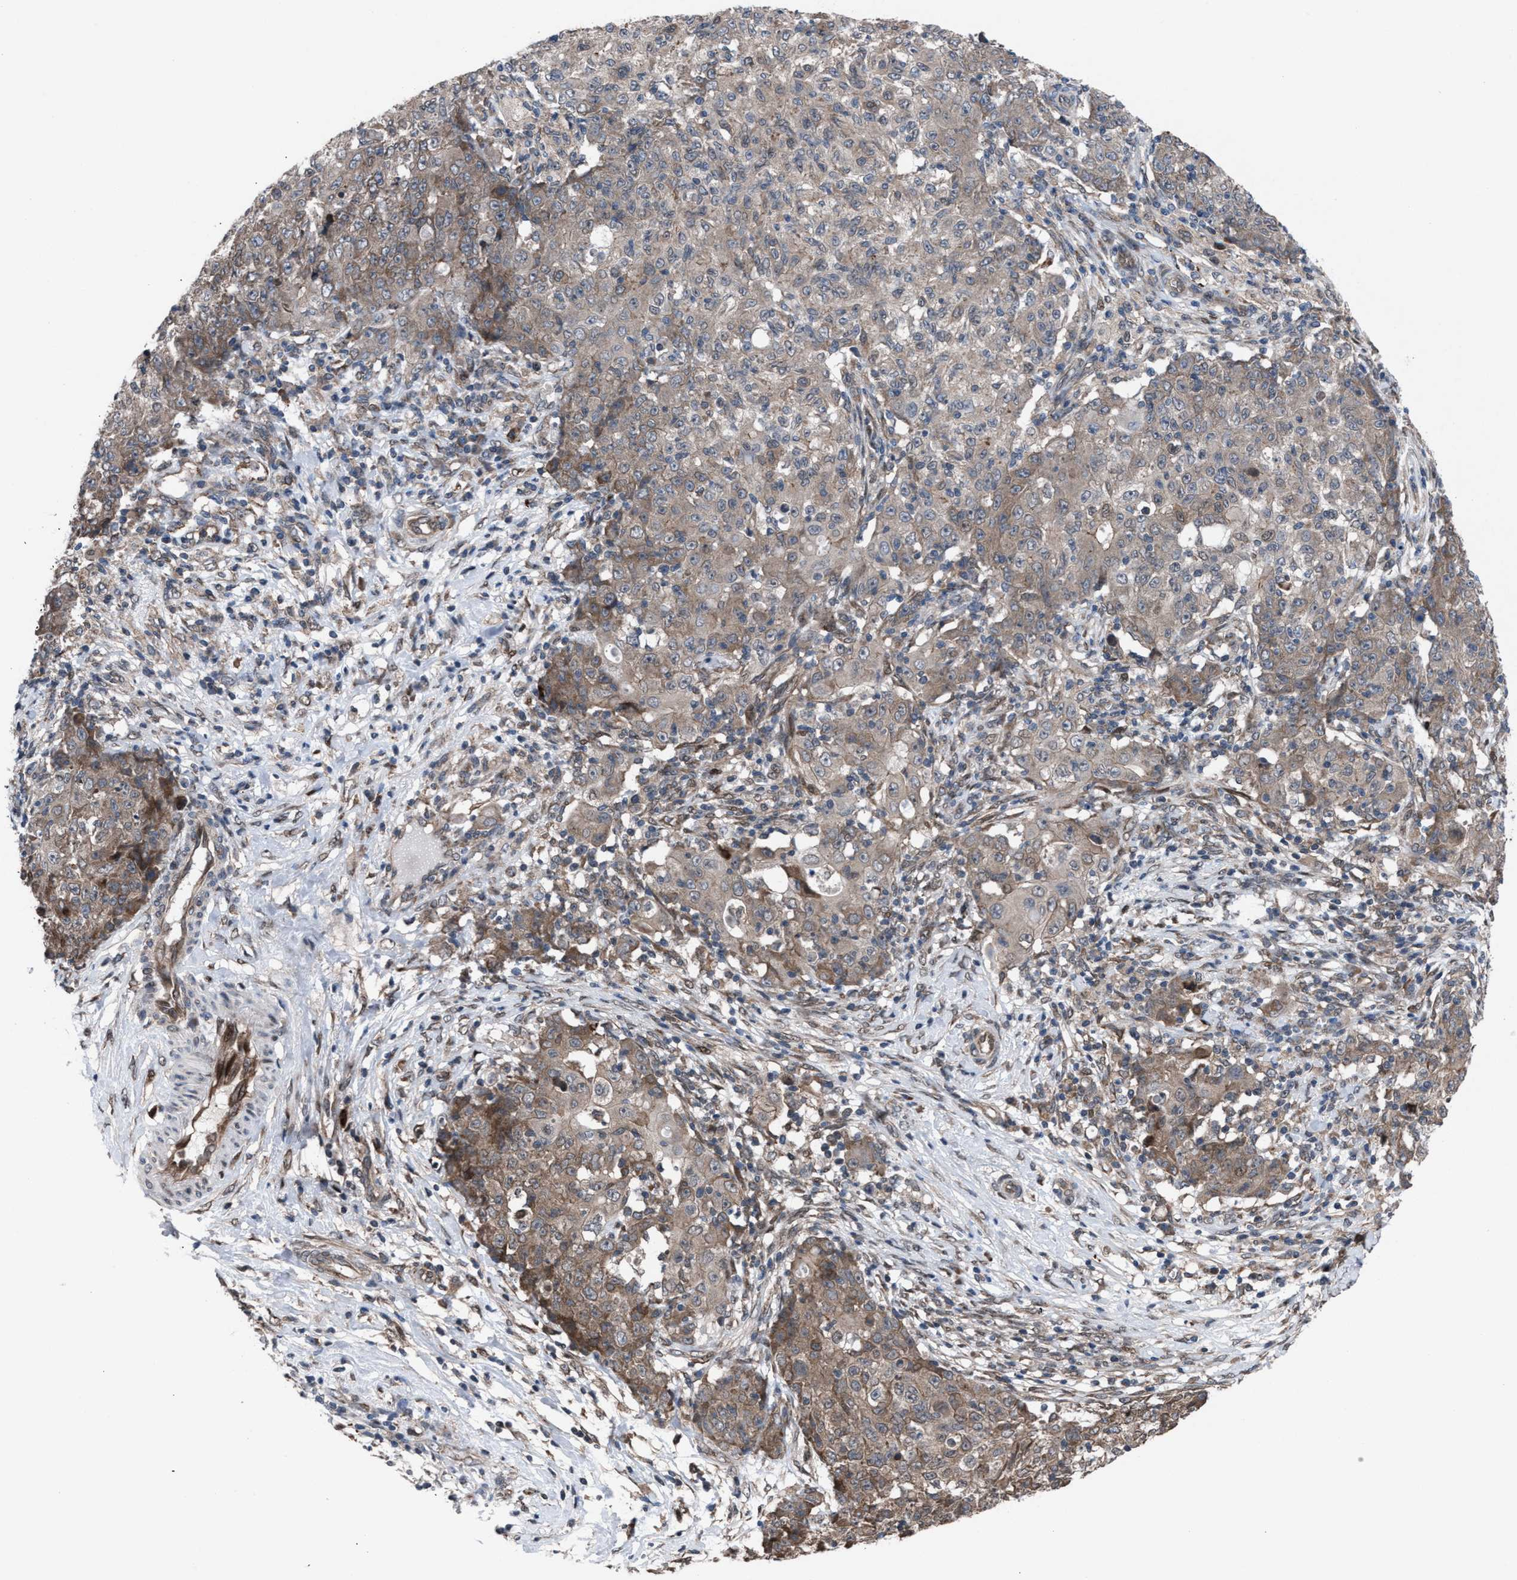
{"staining": {"intensity": "weak", "quantity": ">75%", "location": "cytoplasmic/membranous"}, "tissue": "ovarian cancer", "cell_type": "Tumor cells", "image_type": "cancer", "snomed": [{"axis": "morphology", "description": "Carcinoma, endometroid"}, {"axis": "topography", "description": "Ovary"}], "caption": "Weak cytoplasmic/membranous expression is appreciated in about >75% of tumor cells in ovarian endometroid carcinoma.", "gene": "TP53BP2", "patient": {"sex": "female", "age": 42}}